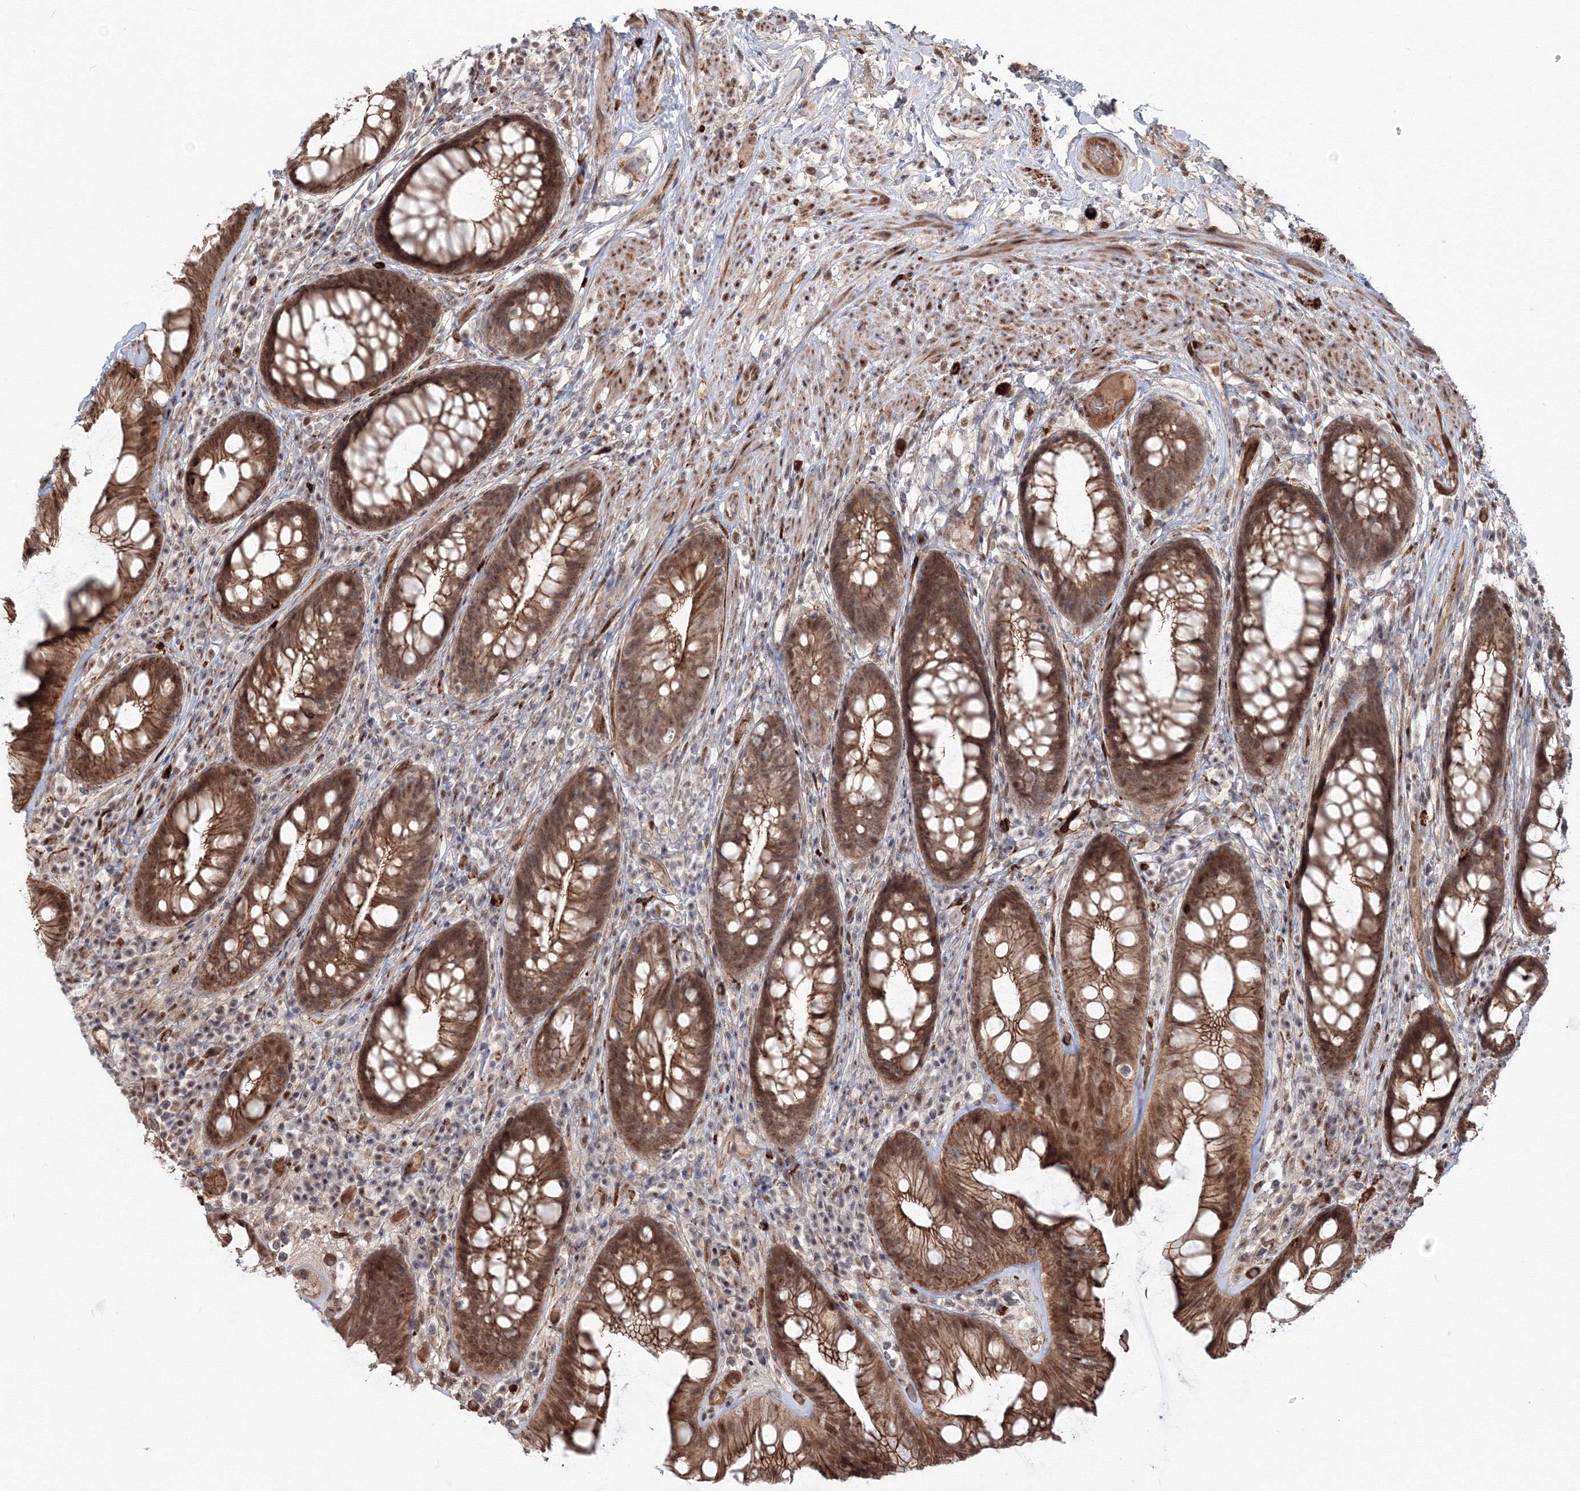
{"staining": {"intensity": "strong", "quantity": ">75%", "location": "cytoplasmic/membranous,nuclear"}, "tissue": "rectum", "cell_type": "Glandular cells", "image_type": "normal", "snomed": [{"axis": "morphology", "description": "Normal tissue, NOS"}, {"axis": "topography", "description": "Rectum"}], "caption": "Immunohistochemistry (IHC) staining of normal rectum, which demonstrates high levels of strong cytoplasmic/membranous,nuclear expression in approximately >75% of glandular cells indicating strong cytoplasmic/membranous,nuclear protein positivity. The staining was performed using DAB (3,3'-diaminobenzidine) (brown) for protein detection and nuclei were counterstained in hematoxylin (blue).", "gene": "SH3PXD2A", "patient": {"sex": "male", "age": 74}}